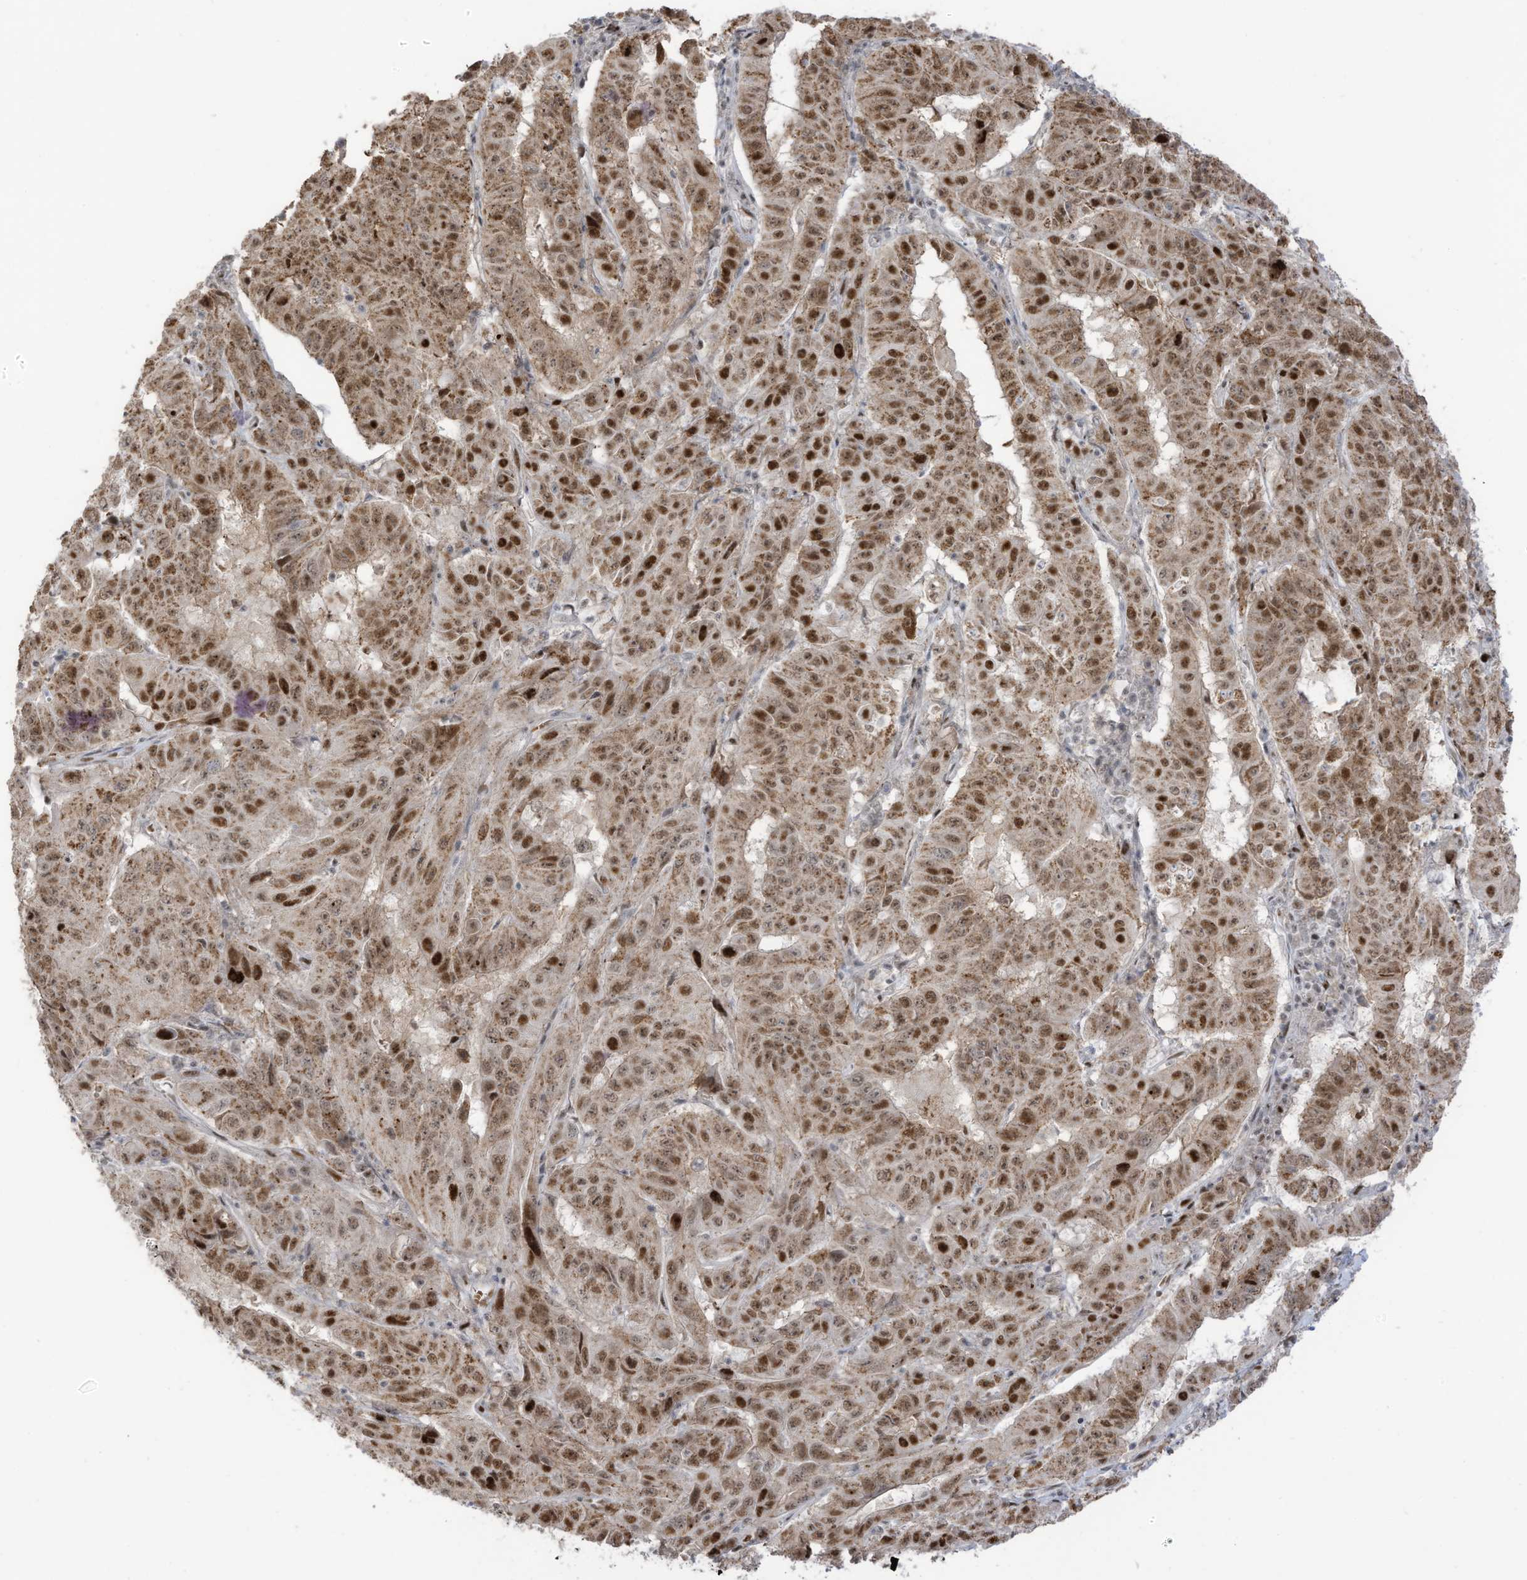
{"staining": {"intensity": "strong", "quantity": "25%-75%", "location": "nuclear"}, "tissue": "pancreatic cancer", "cell_type": "Tumor cells", "image_type": "cancer", "snomed": [{"axis": "morphology", "description": "Adenocarcinoma, NOS"}, {"axis": "topography", "description": "Pancreas"}], "caption": "Adenocarcinoma (pancreatic) stained with IHC shows strong nuclear positivity in about 25%-75% of tumor cells. The protein is shown in brown color, while the nuclei are stained blue.", "gene": "ZCWPW2", "patient": {"sex": "male", "age": 63}}